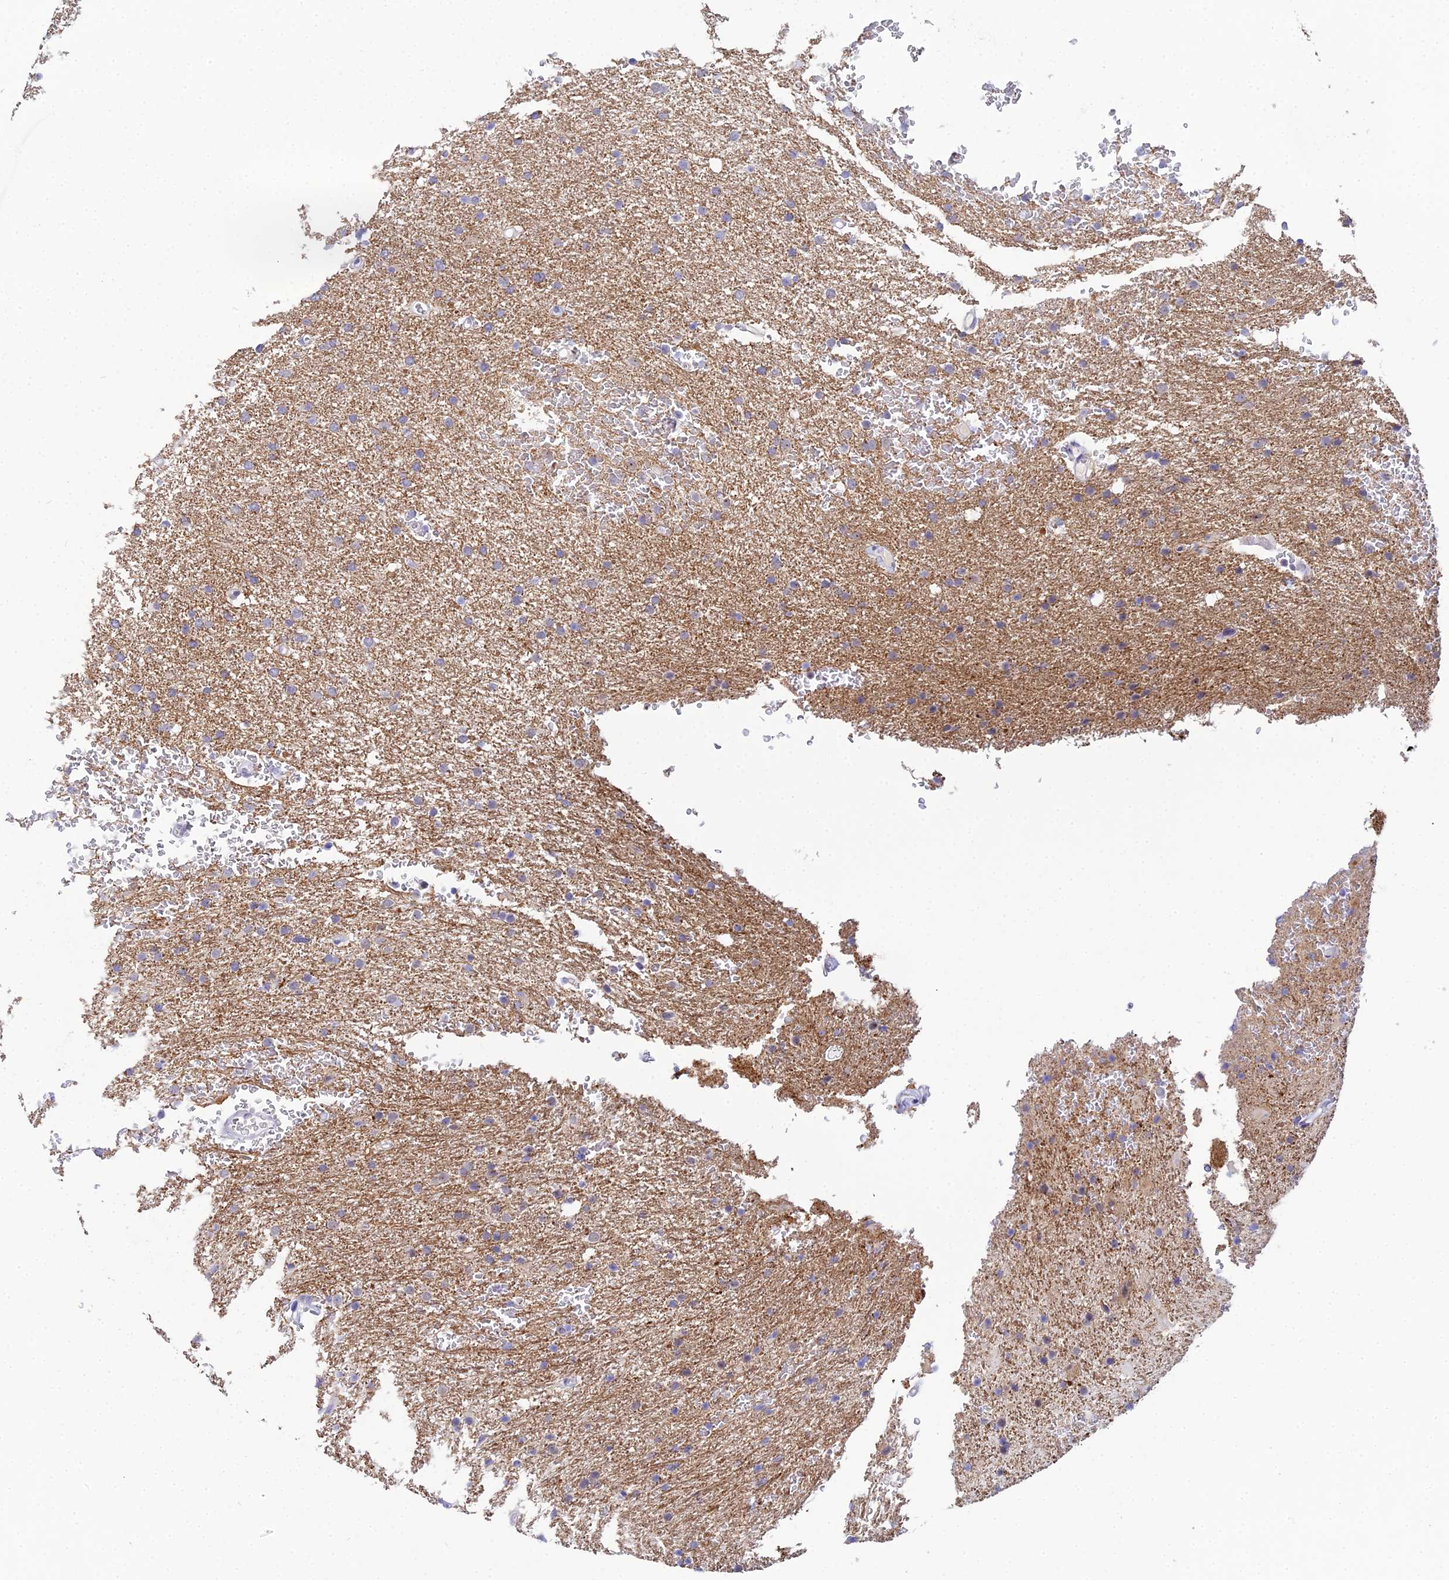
{"staining": {"intensity": "weak", "quantity": "<25%", "location": "cytoplasmic/membranous"}, "tissue": "glioma", "cell_type": "Tumor cells", "image_type": "cancer", "snomed": [{"axis": "morphology", "description": "Glioma, malignant, High grade"}, {"axis": "topography", "description": "Cerebral cortex"}], "caption": "Immunohistochemical staining of glioma exhibits no significant positivity in tumor cells.", "gene": "PLPP4", "patient": {"sex": "female", "age": 36}}